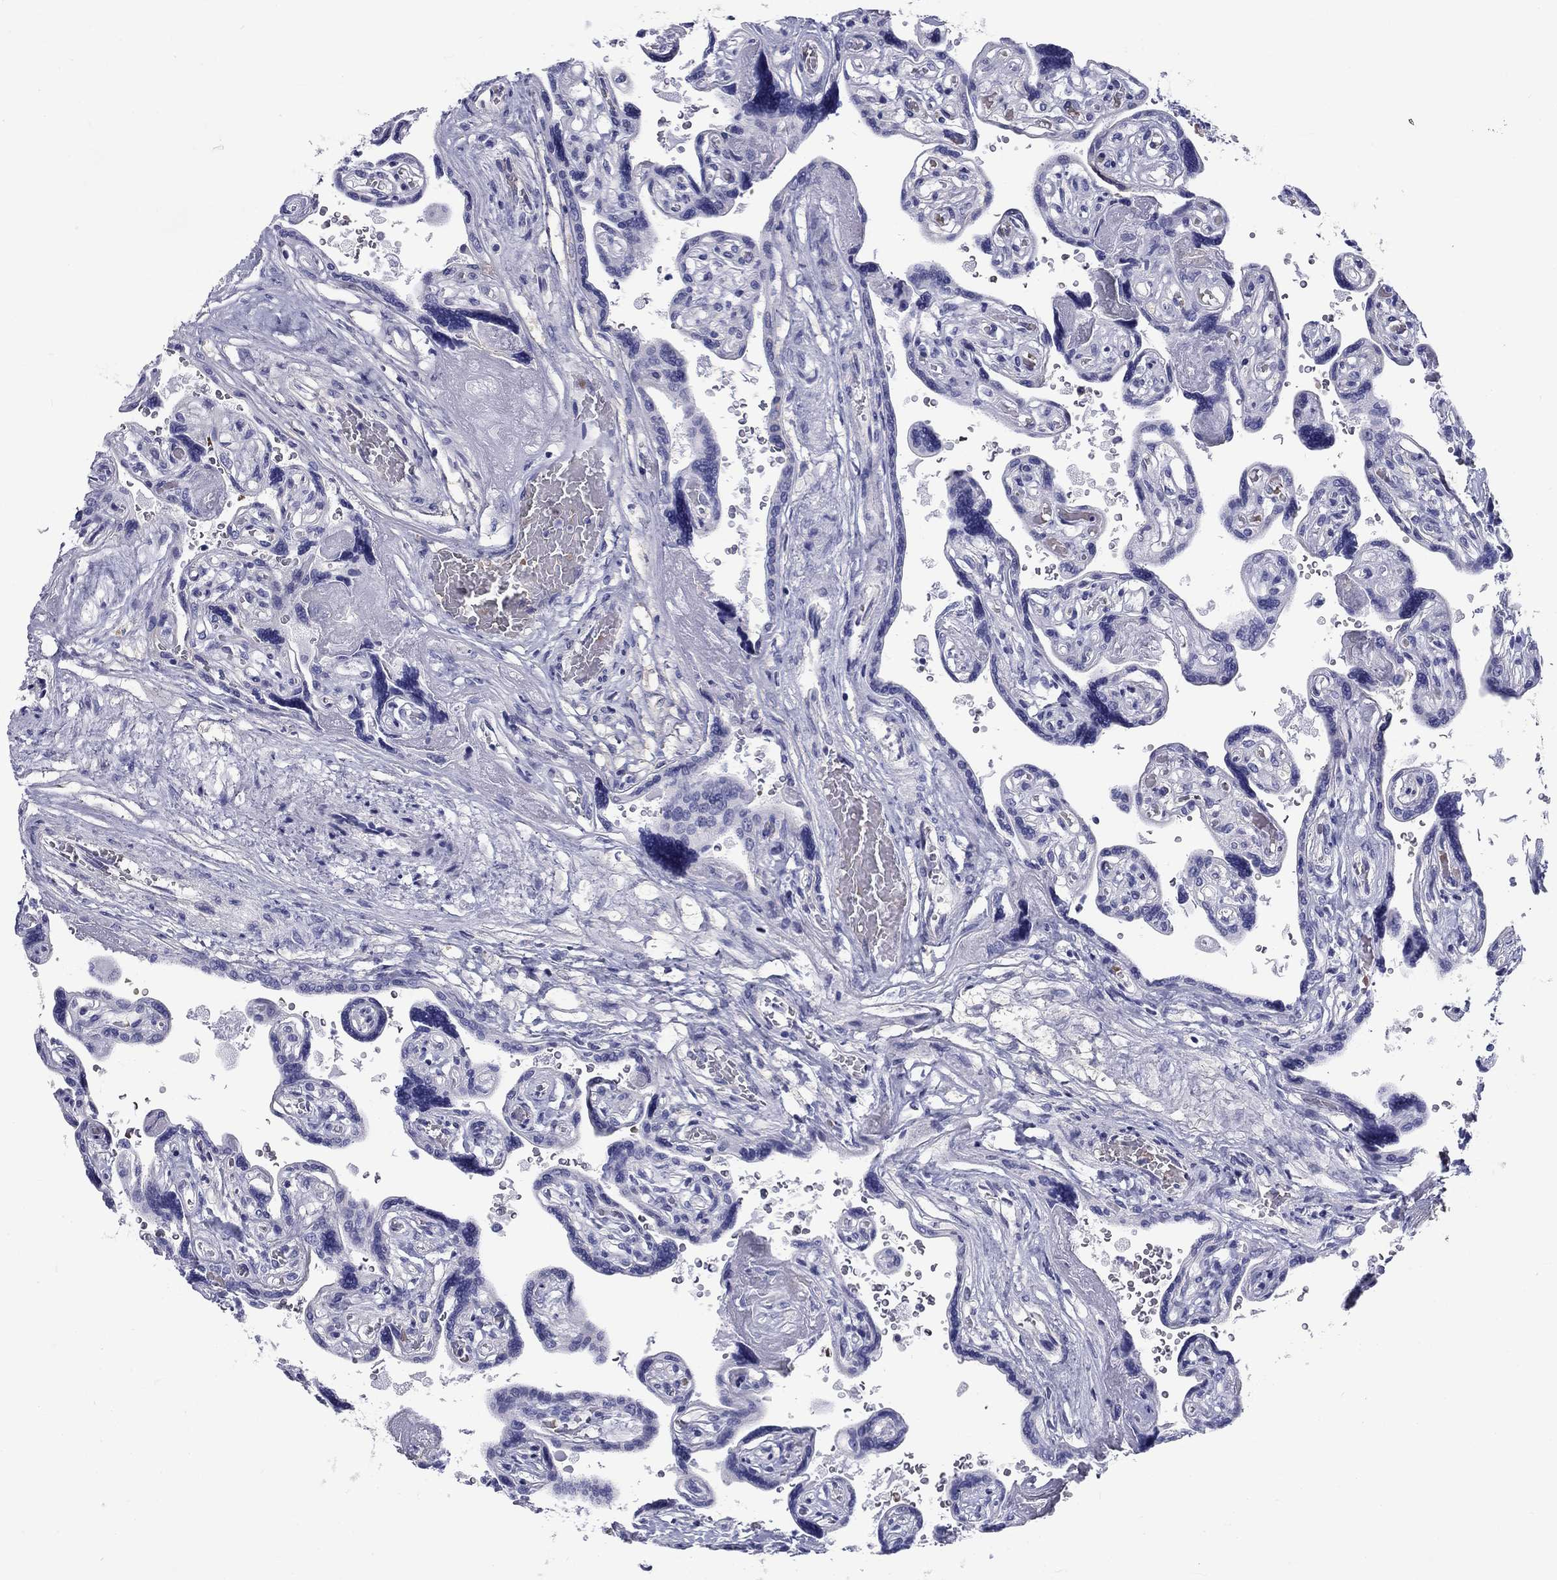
{"staining": {"intensity": "weak", "quantity": "<25%", "location": "cytoplasmic/membranous"}, "tissue": "placenta", "cell_type": "Decidual cells", "image_type": "normal", "snomed": [{"axis": "morphology", "description": "Normal tissue, NOS"}, {"axis": "topography", "description": "Placenta"}], "caption": "DAB (3,3'-diaminobenzidine) immunohistochemical staining of unremarkable placenta reveals no significant positivity in decidual cells.", "gene": "CD40LG", "patient": {"sex": "female", "age": 32}}